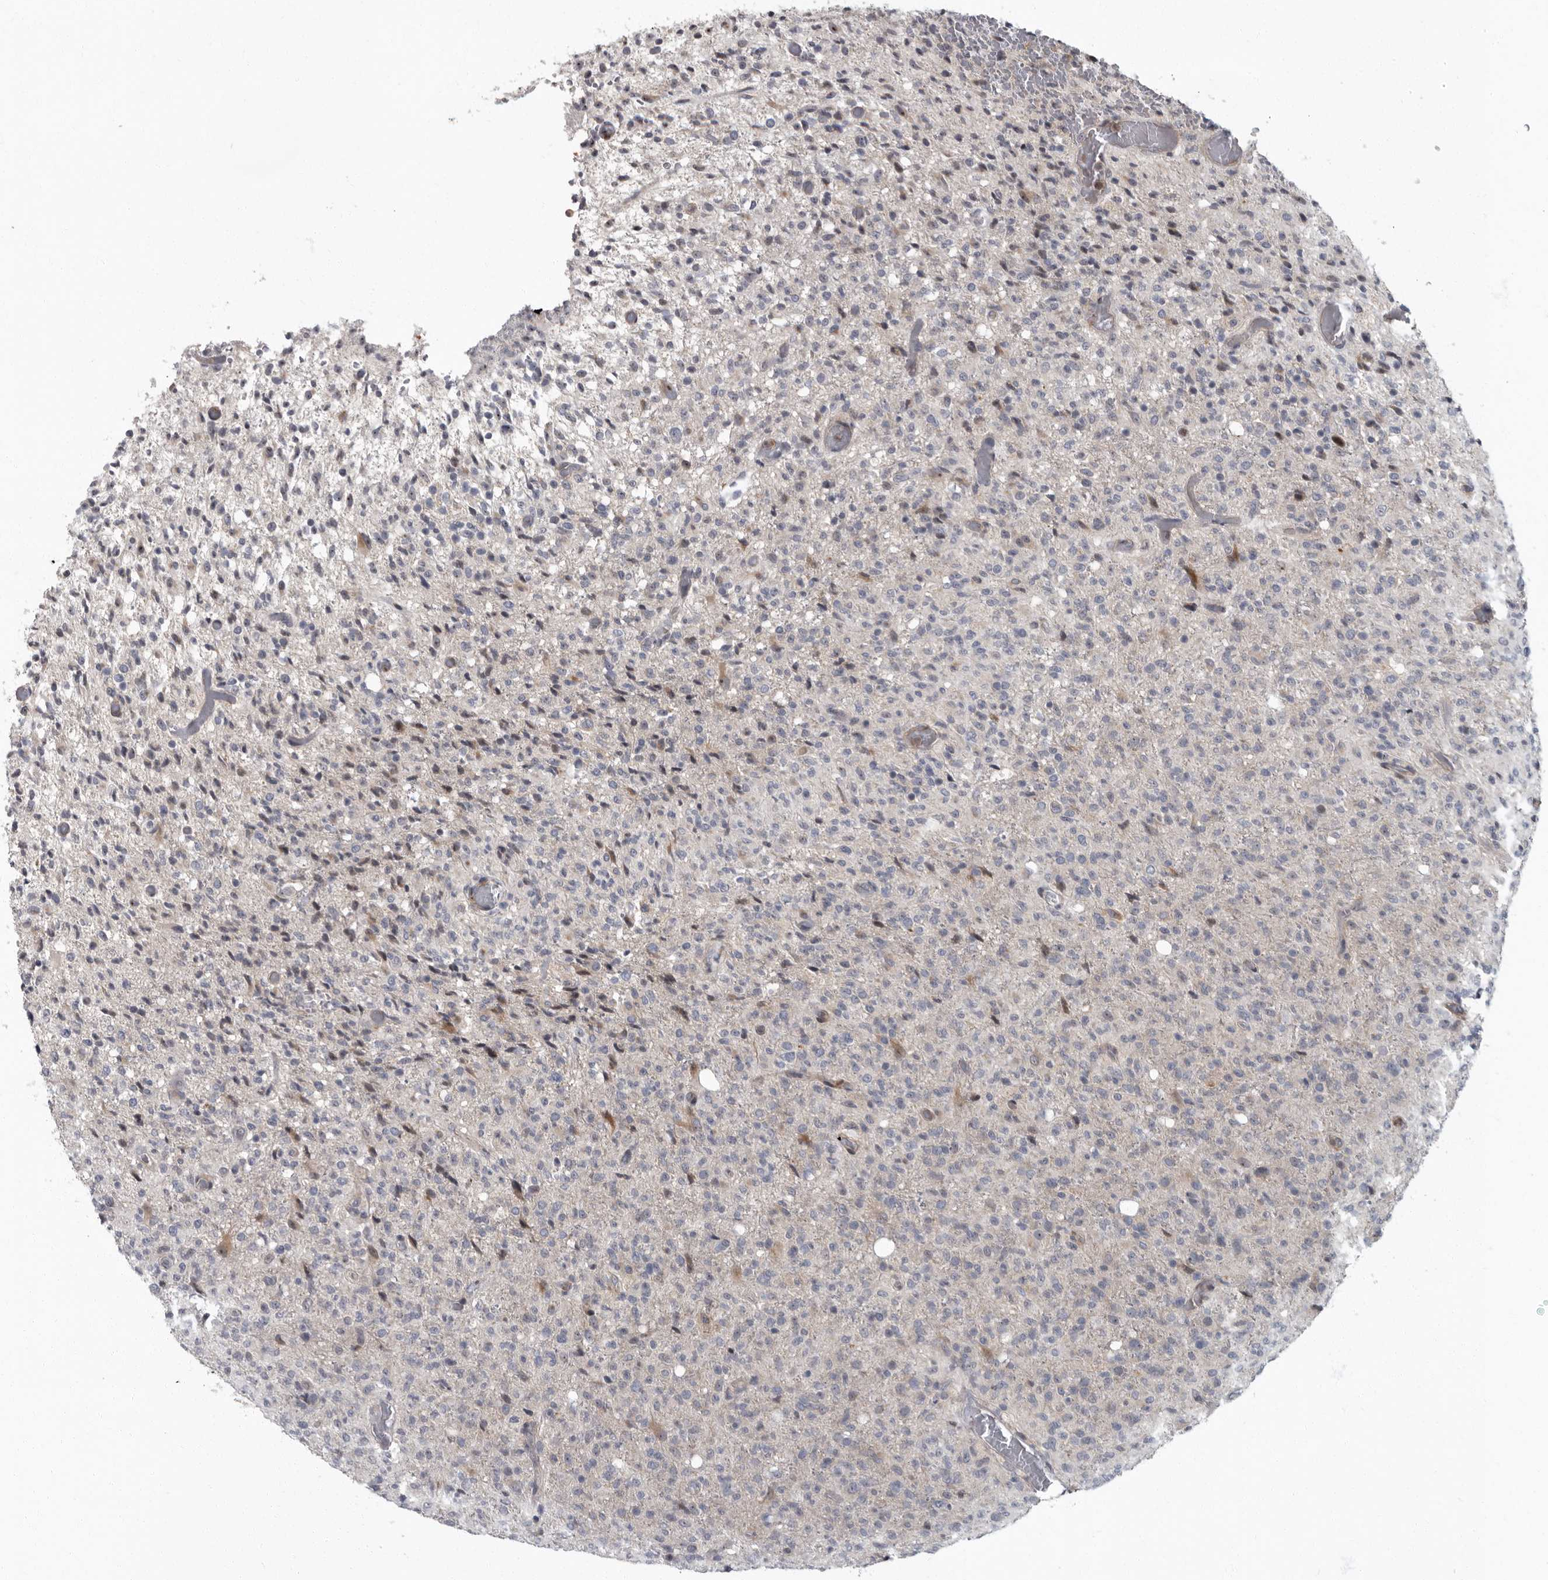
{"staining": {"intensity": "negative", "quantity": "none", "location": "none"}, "tissue": "glioma", "cell_type": "Tumor cells", "image_type": "cancer", "snomed": [{"axis": "morphology", "description": "Glioma, malignant, High grade"}, {"axis": "topography", "description": "Brain"}], "caption": "IHC histopathology image of neoplastic tissue: malignant high-grade glioma stained with DAB demonstrates no significant protein positivity in tumor cells. Brightfield microscopy of IHC stained with DAB (brown) and hematoxylin (blue), captured at high magnification.", "gene": "PDCD11", "patient": {"sex": "female", "age": 57}}